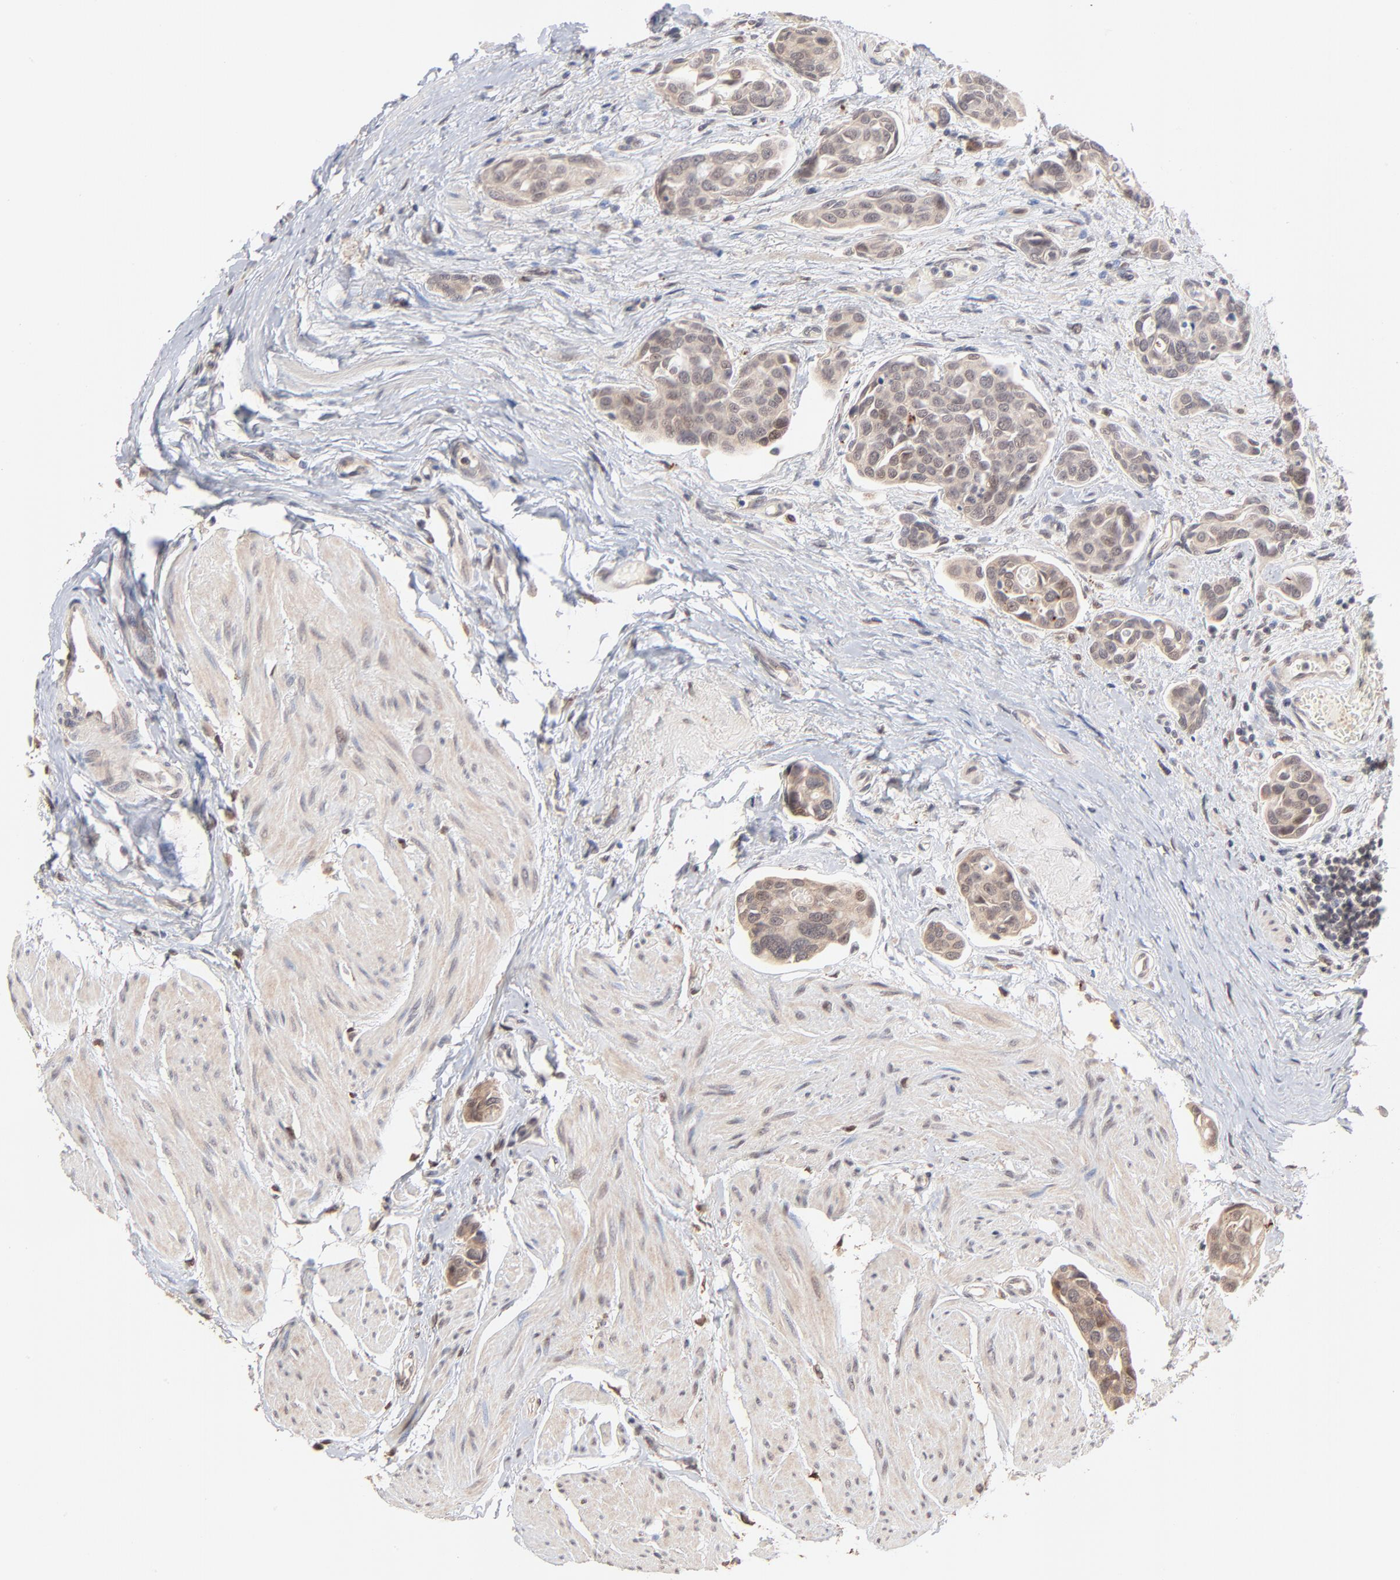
{"staining": {"intensity": "weak", "quantity": "25%-75%", "location": "cytoplasmic/membranous,nuclear"}, "tissue": "urothelial cancer", "cell_type": "Tumor cells", "image_type": "cancer", "snomed": [{"axis": "morphology", "description": "Urothelial carcinoma, High grade"}, {"axis": "topography", "description": "Urinary bladder"}], "caption": "Brown immunohistochemical staining in urothelial cancer displays weak cytoplasmic/membranous and nuclear positivity in about 25%-75% of tumor cells.", "gene": "MSL2", "patient": {"sex": "male", "age": 78}}